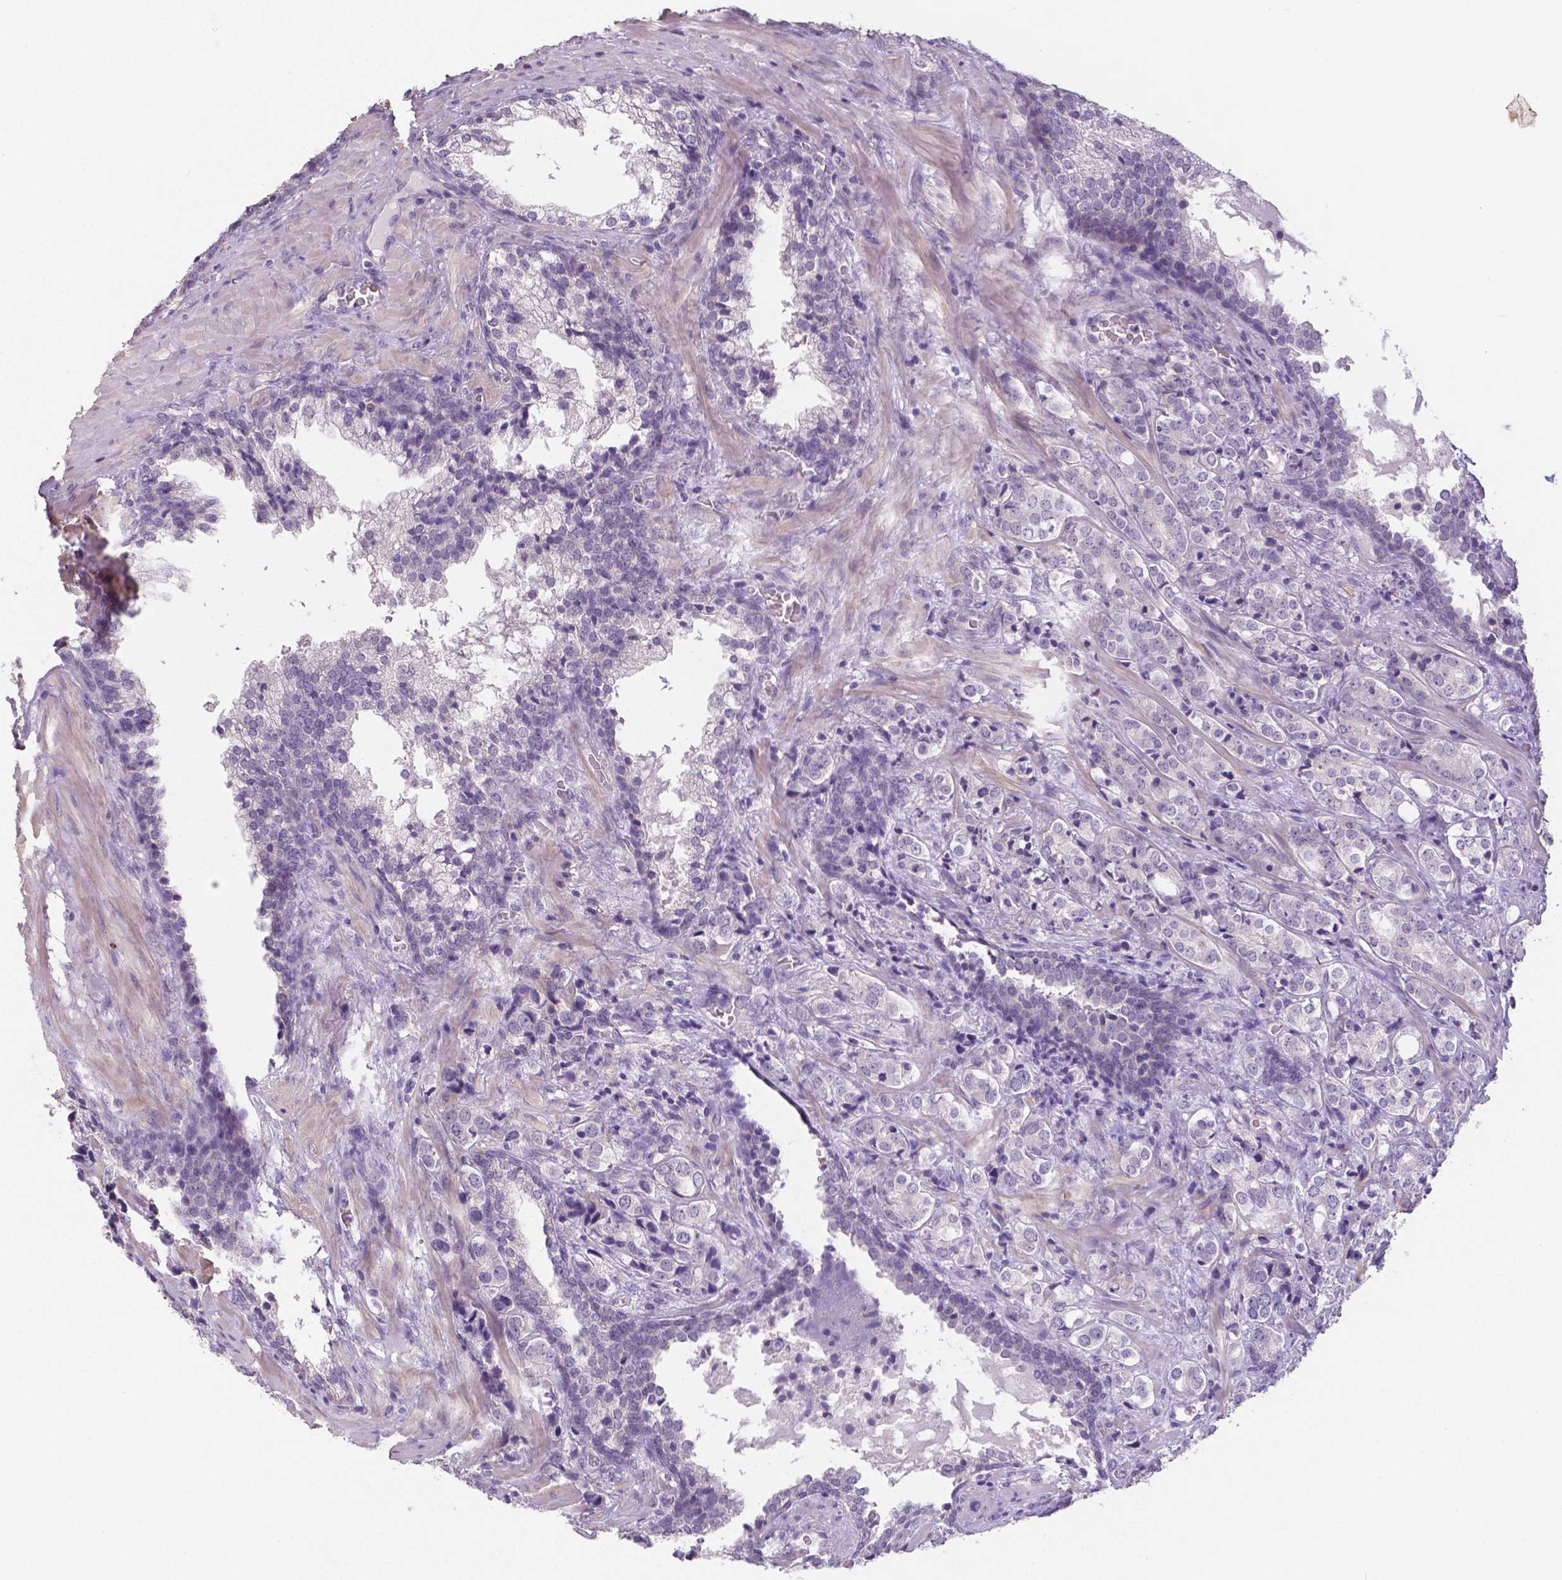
{"staining": {"intensity": "negative", "quantity": "none", "location": "none"}, "tissue": "prostate cancer", "cell_type": "Tumor cells", "image_type": "cancer", "snomed": [{"axis": "morphology", "description": "Adenocarcinoma, NOS"}, {"axis": "topography", "description": "Prostate and seminal vesicle, NOS"}], "caption": "Tumor cells are negative for brown protein staining in adenocarcinoma (prostate).", "gene": "CRMP1", "patient": {"sex": "male", "age": 63}}